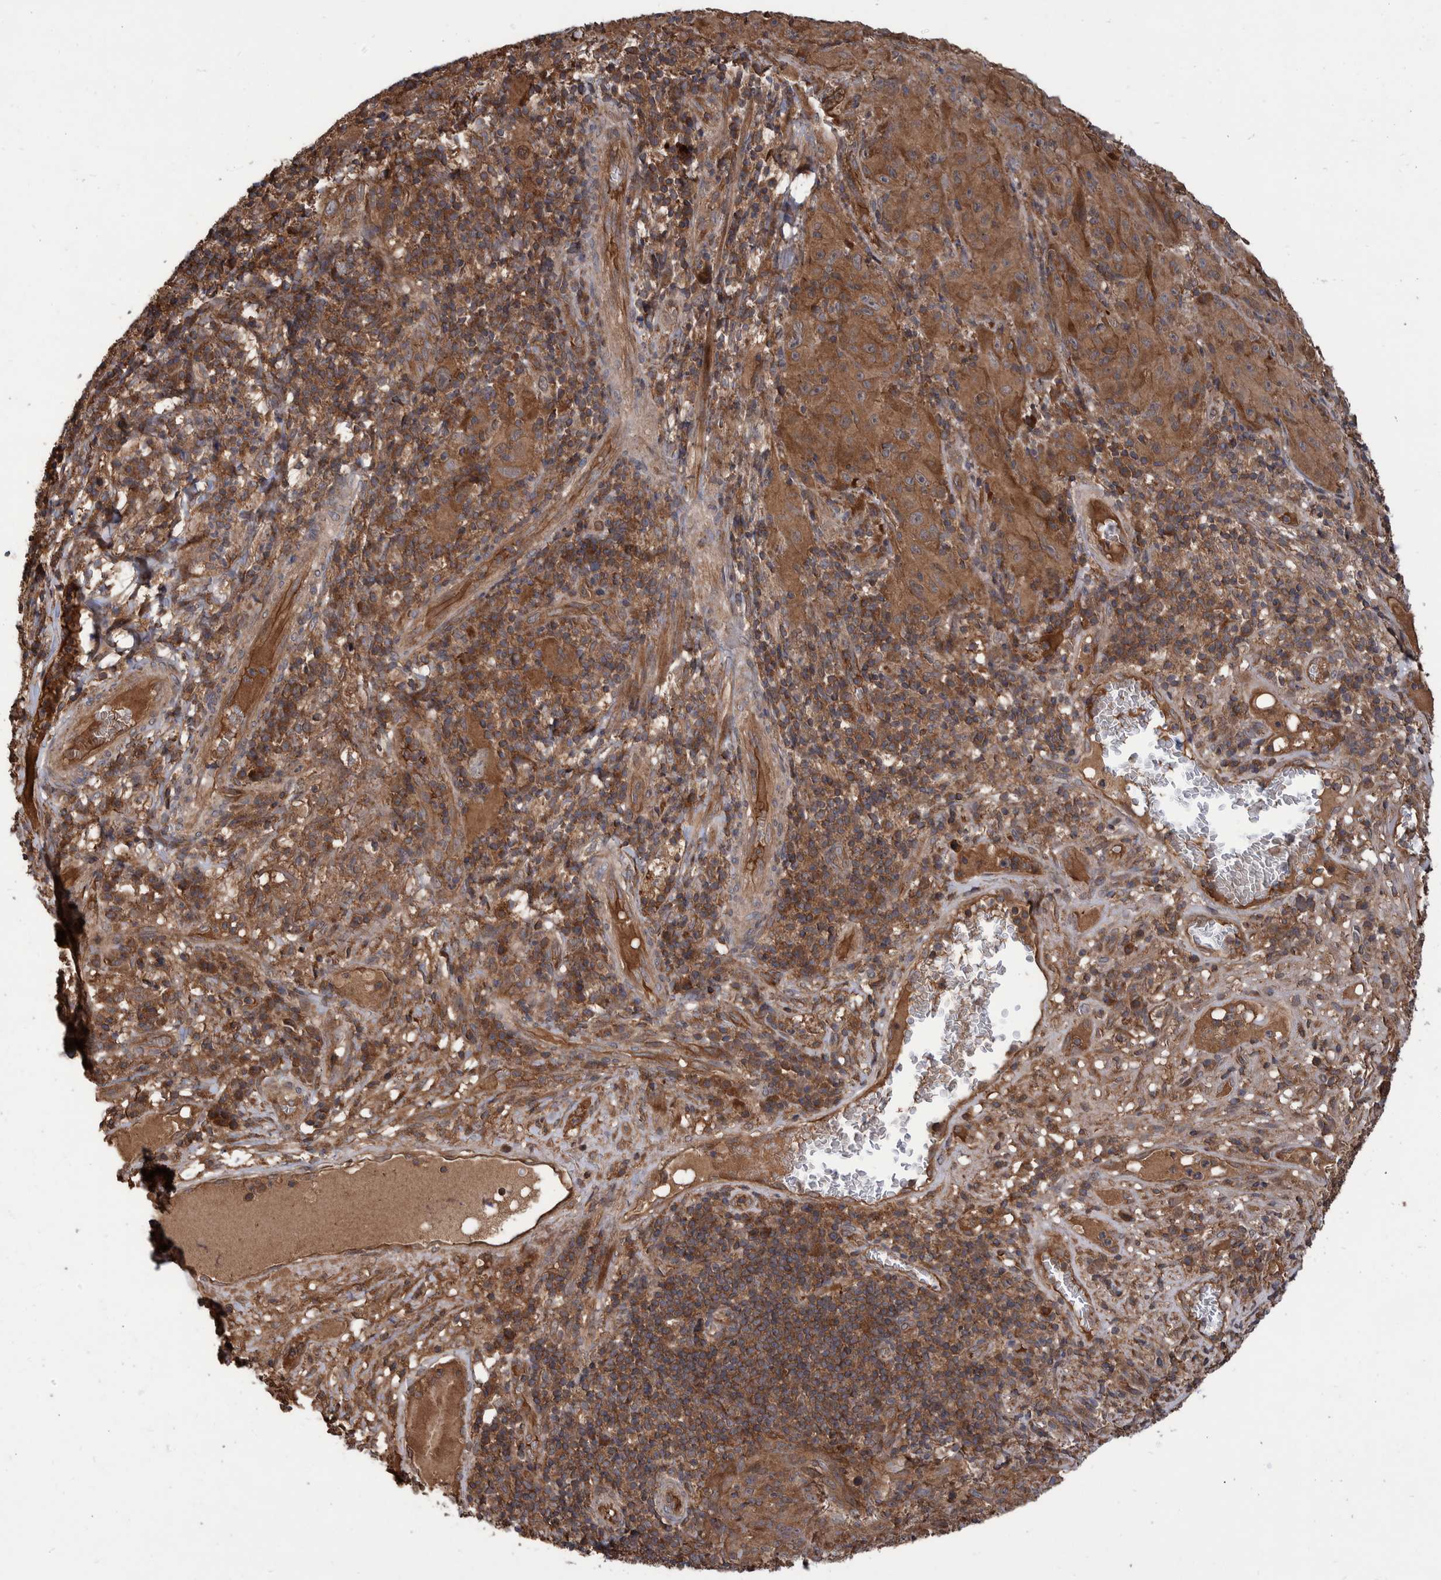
{"staining": {"intensity": "moderate", "quantity": ">75%", "location": "cytoplasmic/membranous"}, "tissue": "melanoma", "cell_type": "Tumor cells", "image_type": "cancer", "snomed": [{"axis": "morphology", "description": "Malignant melanoma, NOS"}, {"axis": "topography", "description": "Skin of head"}], "caption": "The micrograph exhibits a brown stain indicating the presence of a protein in the cytoplasmic/membranous of tumor cells in malignant melanoma.", "gene": "VBP1", "patient": {"sex": "male", "age": 96}}